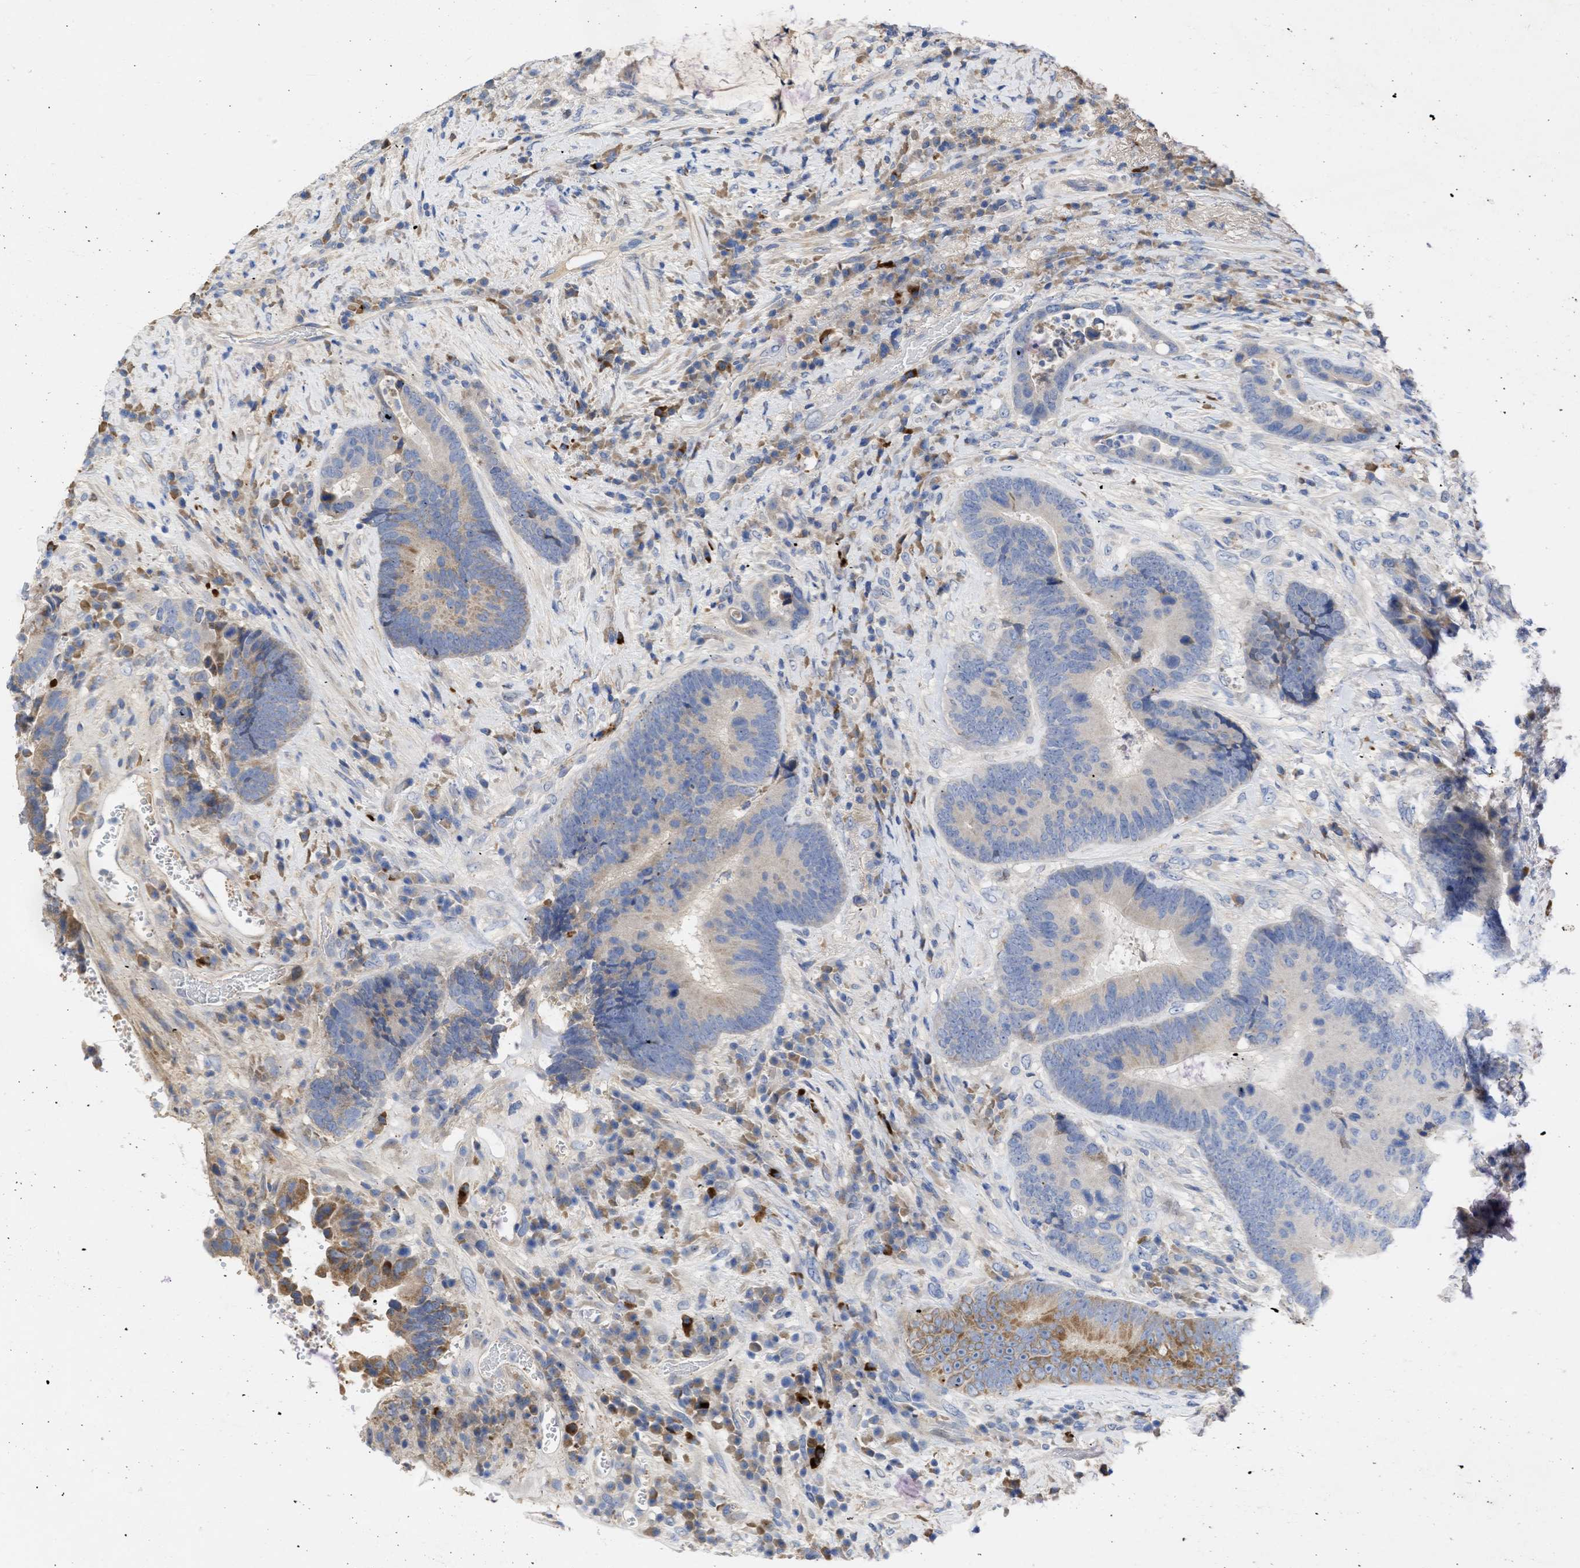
{"staining": {"intensity": "moderate", "quantity": "<25%", "location": "cytoplasmic/membranous"}, "tissue": "colorectal cancer", "cell_type": "Tumor cells", "image_type": "cancer", "snomed": [{"axis": "morphology", "description": "Adenocarcinoma, NOS"}, {"axis": "topography", "description": "Rectum"}], "caption": "Immunohistochemistry histopathology image of human colorectal cancer (adenocarcinoma) stained for a protein (brown), which demonstrates low levels of moderate cytoplasmic/membranous expression in approximately <25% of tumor cells.", "gene": "ARHGEF4", "patient": {"sex": "female", "age": 89}}